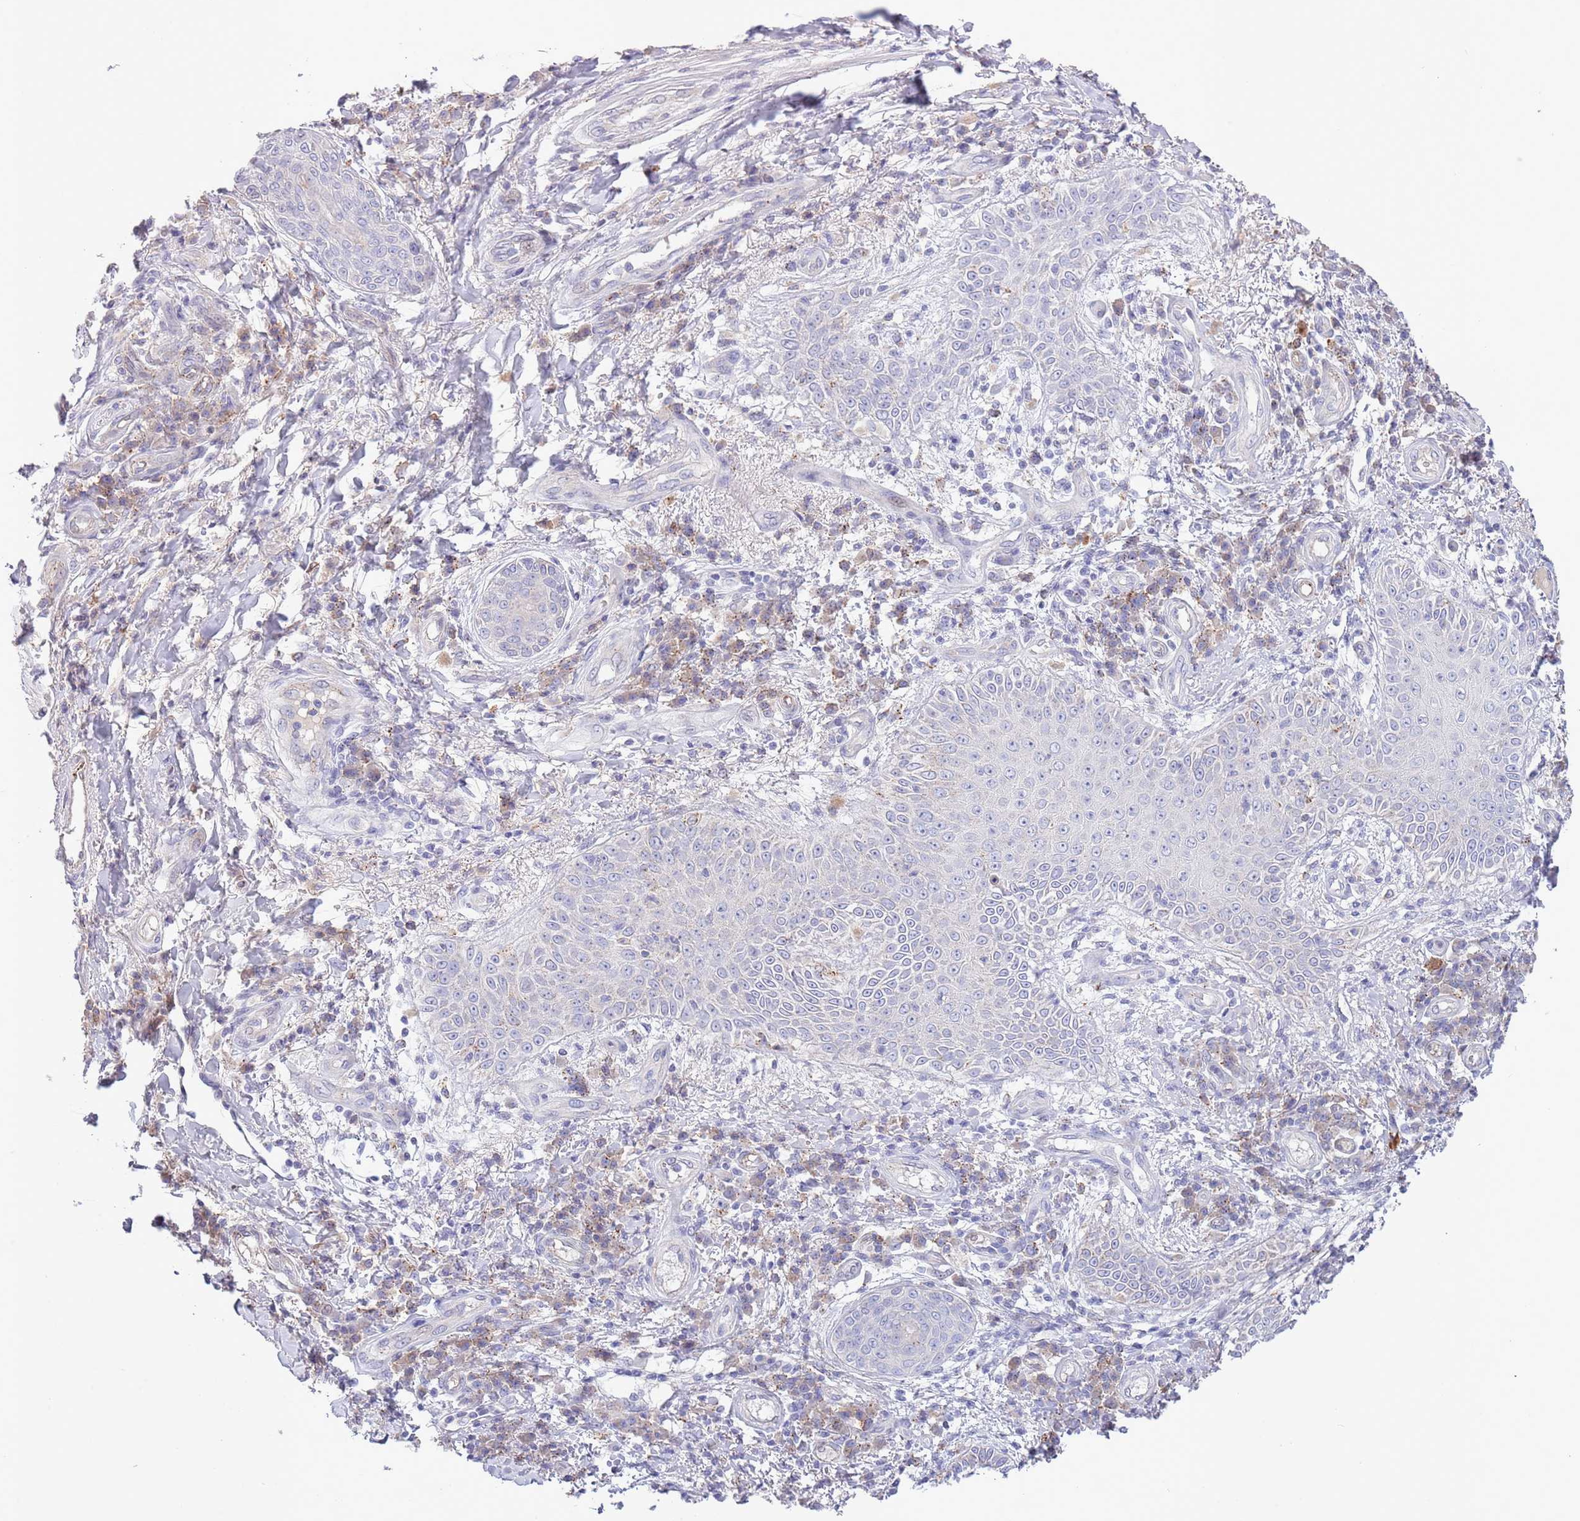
{"staining": {"intensity": "moderate", "quantity": "<25%", "location": "cytoplasmic/membranous"}, "tissue": "skin cancer", "cell_type": "Tumor cells", "image_type": "cancer", "snomed": [{"axis": "morphology", "description": "Squamous cell carcinoma, NOS"}, {"axis": "topography", "description": "Skin"}], "caption": "A high-resolution image shows immunohistochemistry staining of squamous cell carcinoma (skin), which reveals moderate cytoplasmic/membranous positivity in approximately <25% of tumor cells. Ihc stains the protein in brown and the nuclei are stained blue.", "gene": "ABHD17A", "patient": {"sex": "male", "age": 70}}